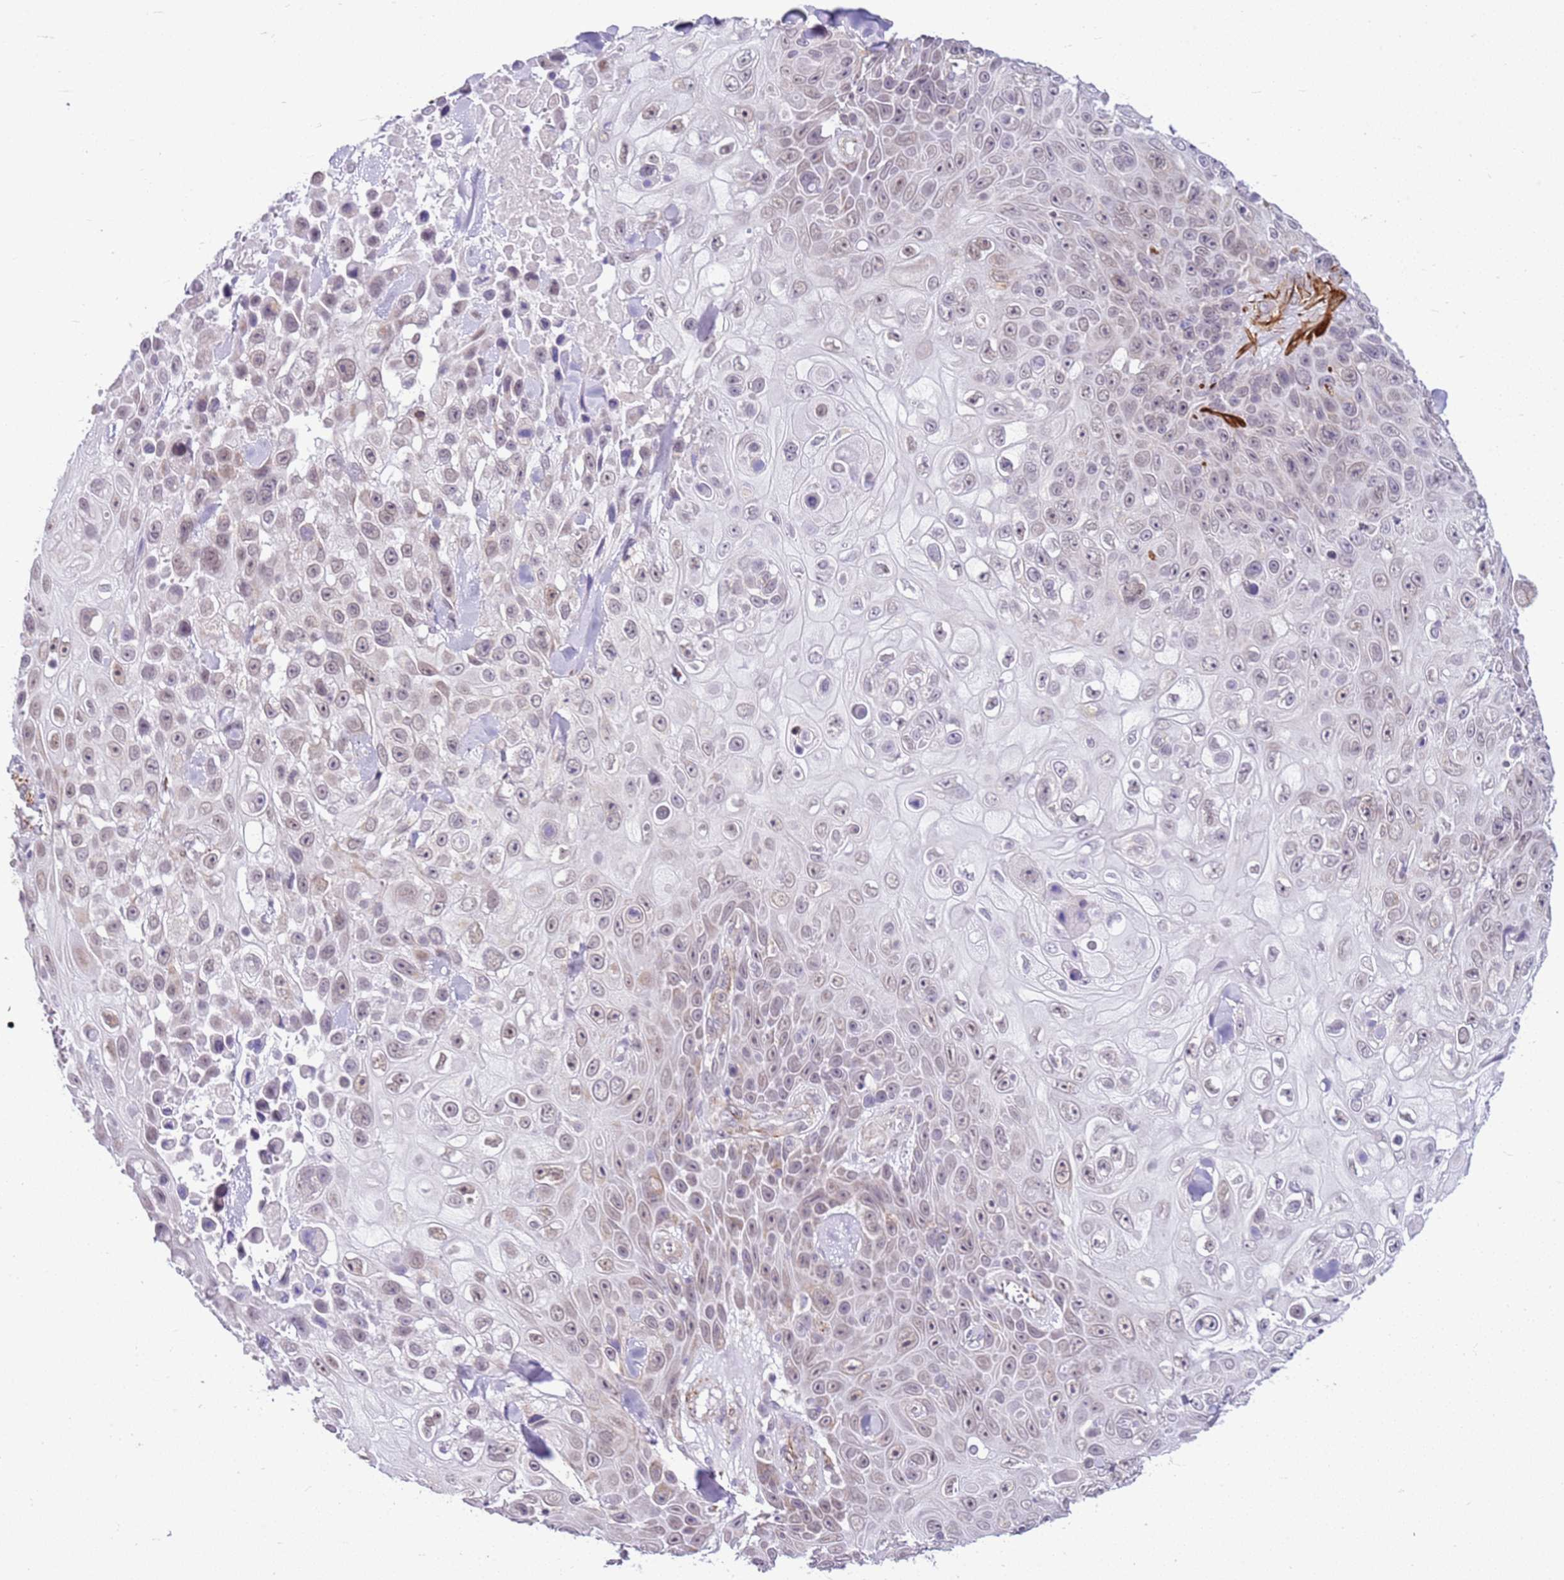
{"staining": {"intensity": "weak", "quantity": "25%-75%", "location": "nuclear"}, "tissue": "skin cancer", "cell_type": "Tumor cells", "image_type": "cancer", "snomed": [{"axis": "morphology", "description": "Squamous cell carcinoma, NOS"}, {"axis": "topography", "description": "Skin"}], "caption": "Immunohistochemical staining of human skin cancer (squamous cell carcinoma) displays low levels of weak nuclear positivity in about 25%-75% of tumor cells. (DAB = brown stain, brightfield microscopy at high magnification).", "gene": "SMIM4", "patient": {"sex": "male", "age": 82}}